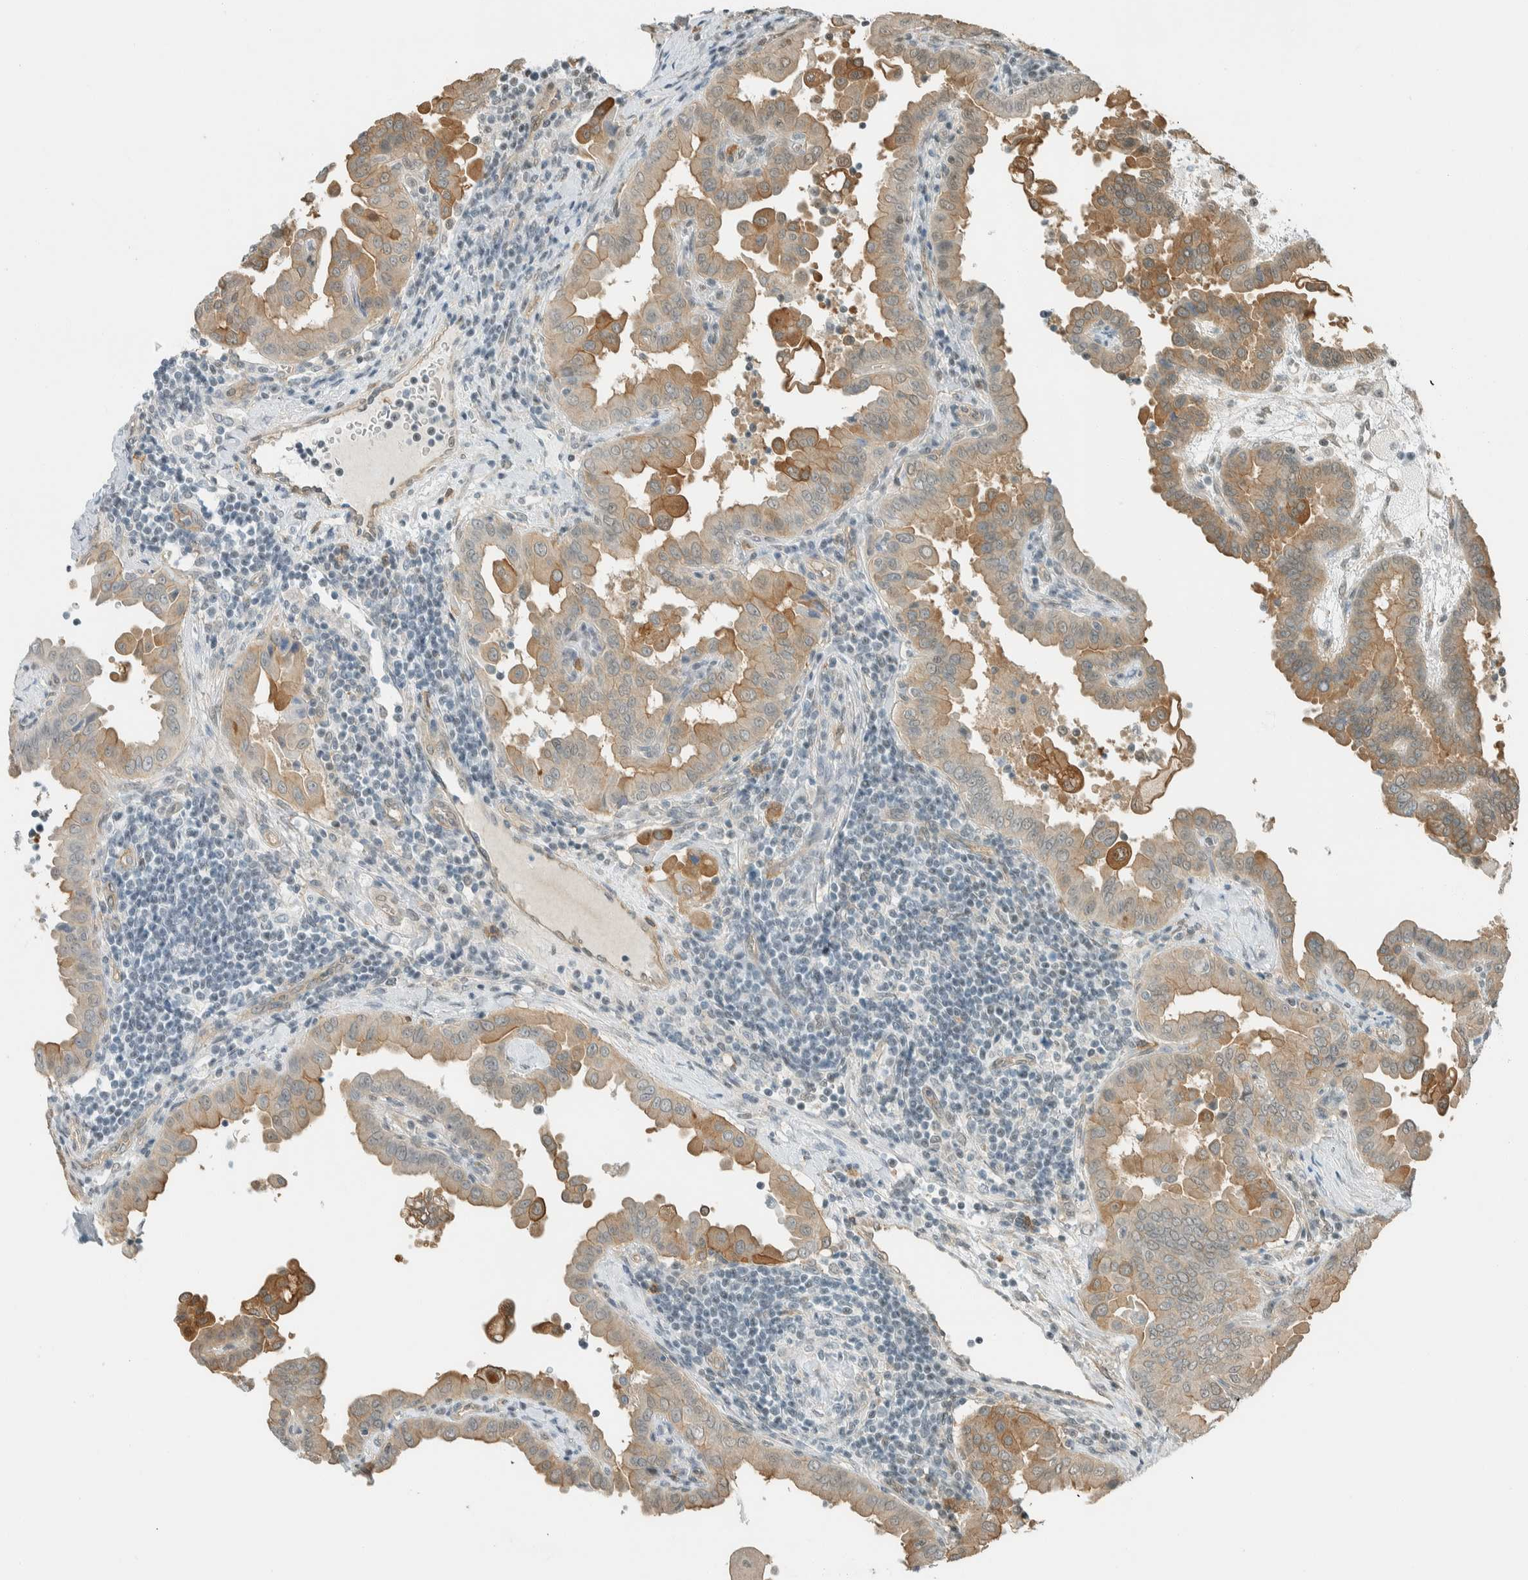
{"staining": {"intensity": "moderate", "quantity": "25%-75%", "location": "cytoplasmic/membranous"}, "tissue": "thyroid cancer", "cell_type": "Tumor cells", "image_type": "cancer", "snomed": [{"axis": "morphology", "description": "Papillary adenocarcinoma, NOS"}, {"axis": "topography", "description": "Thyroid gland"}], "caption": "Thyroid papillary adenocarcinoma stained with immunohistochemistry shows moderate cytoplasmic/membranous staining in about 25%-75% of tumor cells.", "gene": "NIBAN2", "patient": {"sex": "male", "age": 33}}